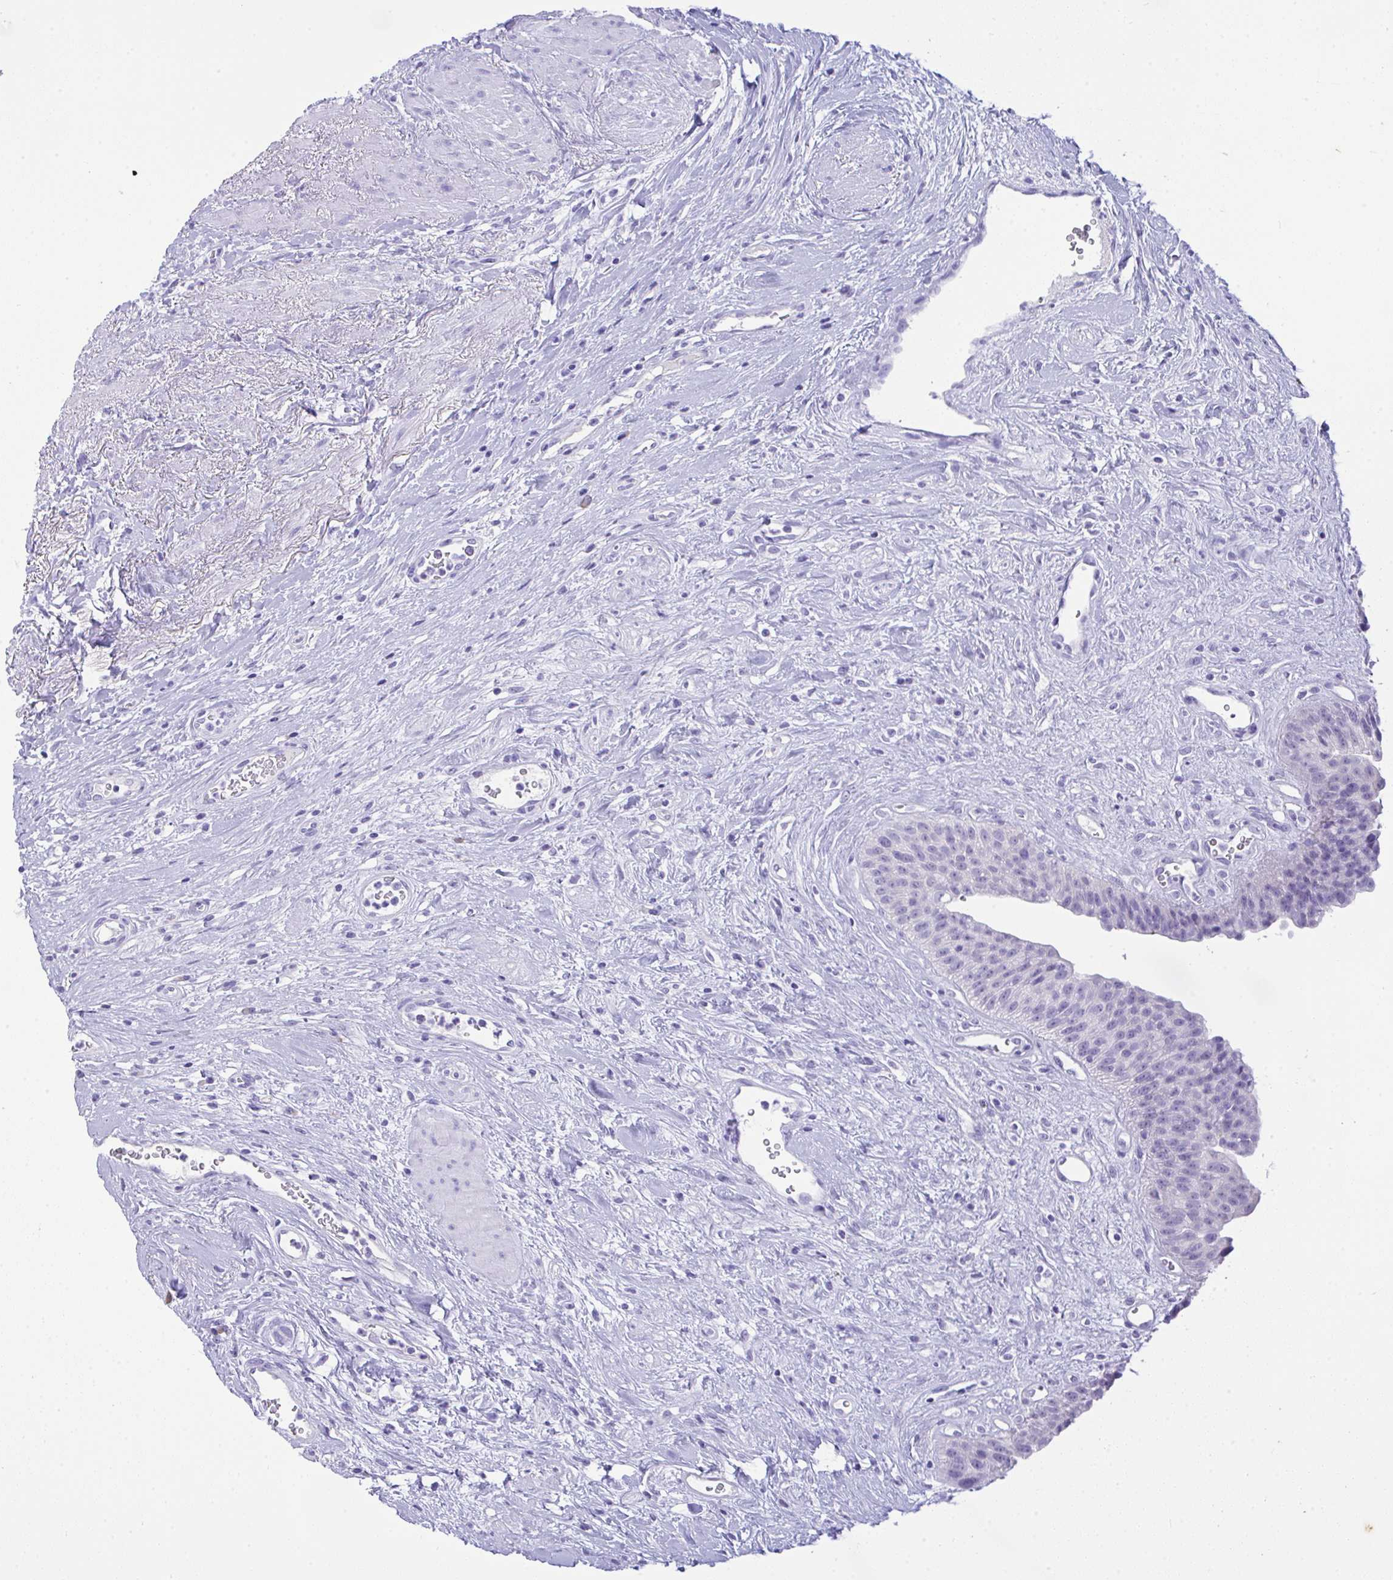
{"staining": {"intensity": "moderate", "quantity": "<25%", "location": "cytoplasmic/membranous"}, "tissue": "urinary bladder", "cell_type": "Urothelial cells", "image_type": "normal", "snomed": [{"axis": "morphology", "description": "Normal tissue, NOS"}, {"axis": "topography", "description": "Urinary bladder"}], "caption": "Brown immunohistochemical staining in benign urinary bladder shows moderate cytoplasmic/membranous positivity in about <25% of urothelial cells.", "gene": "AKR1D1", "patient": {"sex": "female", "age": 56}}